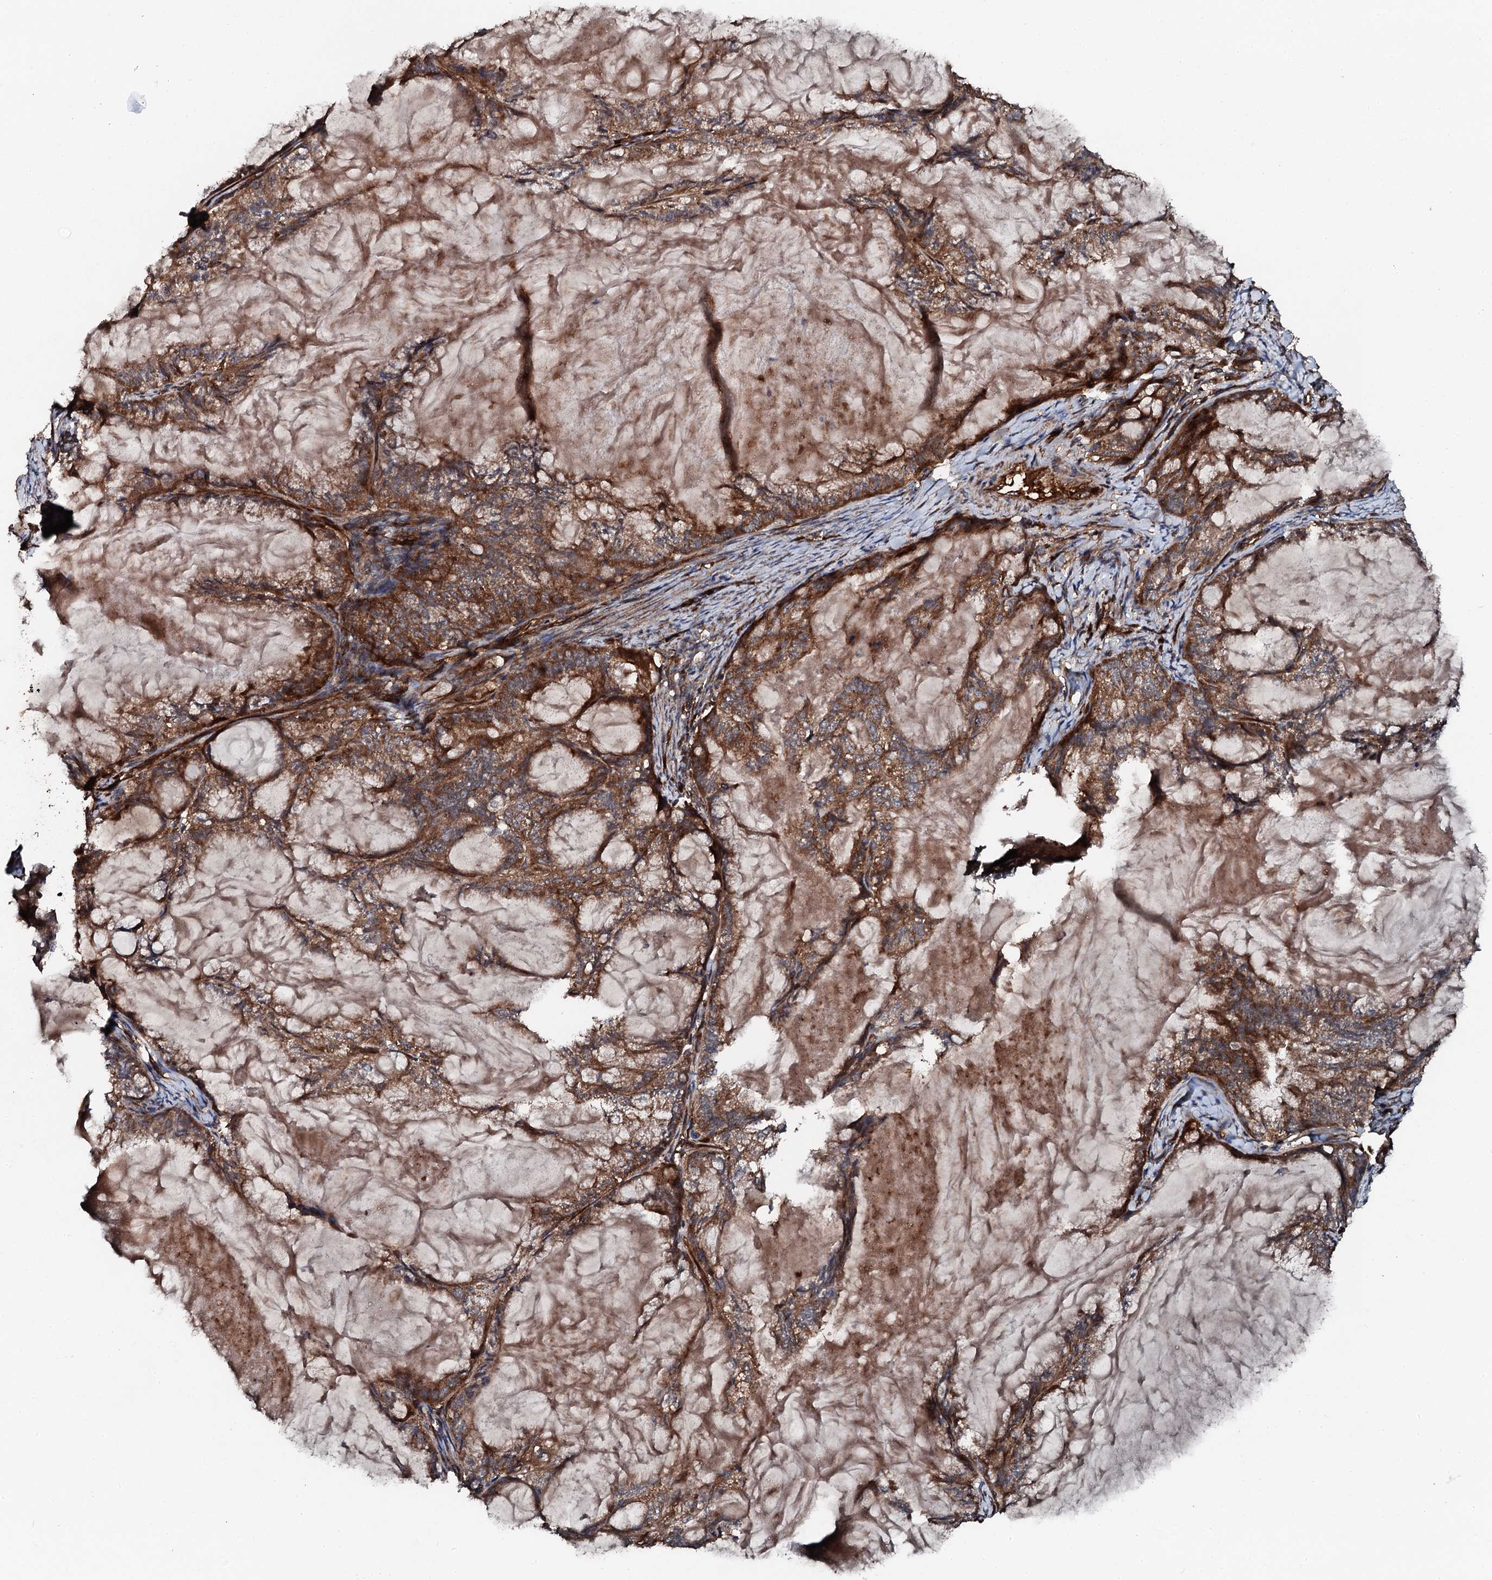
{"staining": {"intensity": "strong", "quantity": ">75%", "location": "cytoplasmic/membranous"}, "tissue": "endometrial cancer", "cell_type": "Tumor cells", "image_type": "cancer", "snomed": [{"axis": "morphology", "description": "Adenocarcinoma, NOS"}, {"axis": "topography", "description": "Endometrium"}], "caption": "Protein analysis of adenocarcinoma (endometrial) tissue displays strong cytoplasmic/membranous positivity in about >75% of tumor cells.", "gene": "FLYWCH1", "patient": {"sex": "female", "age": 86}}